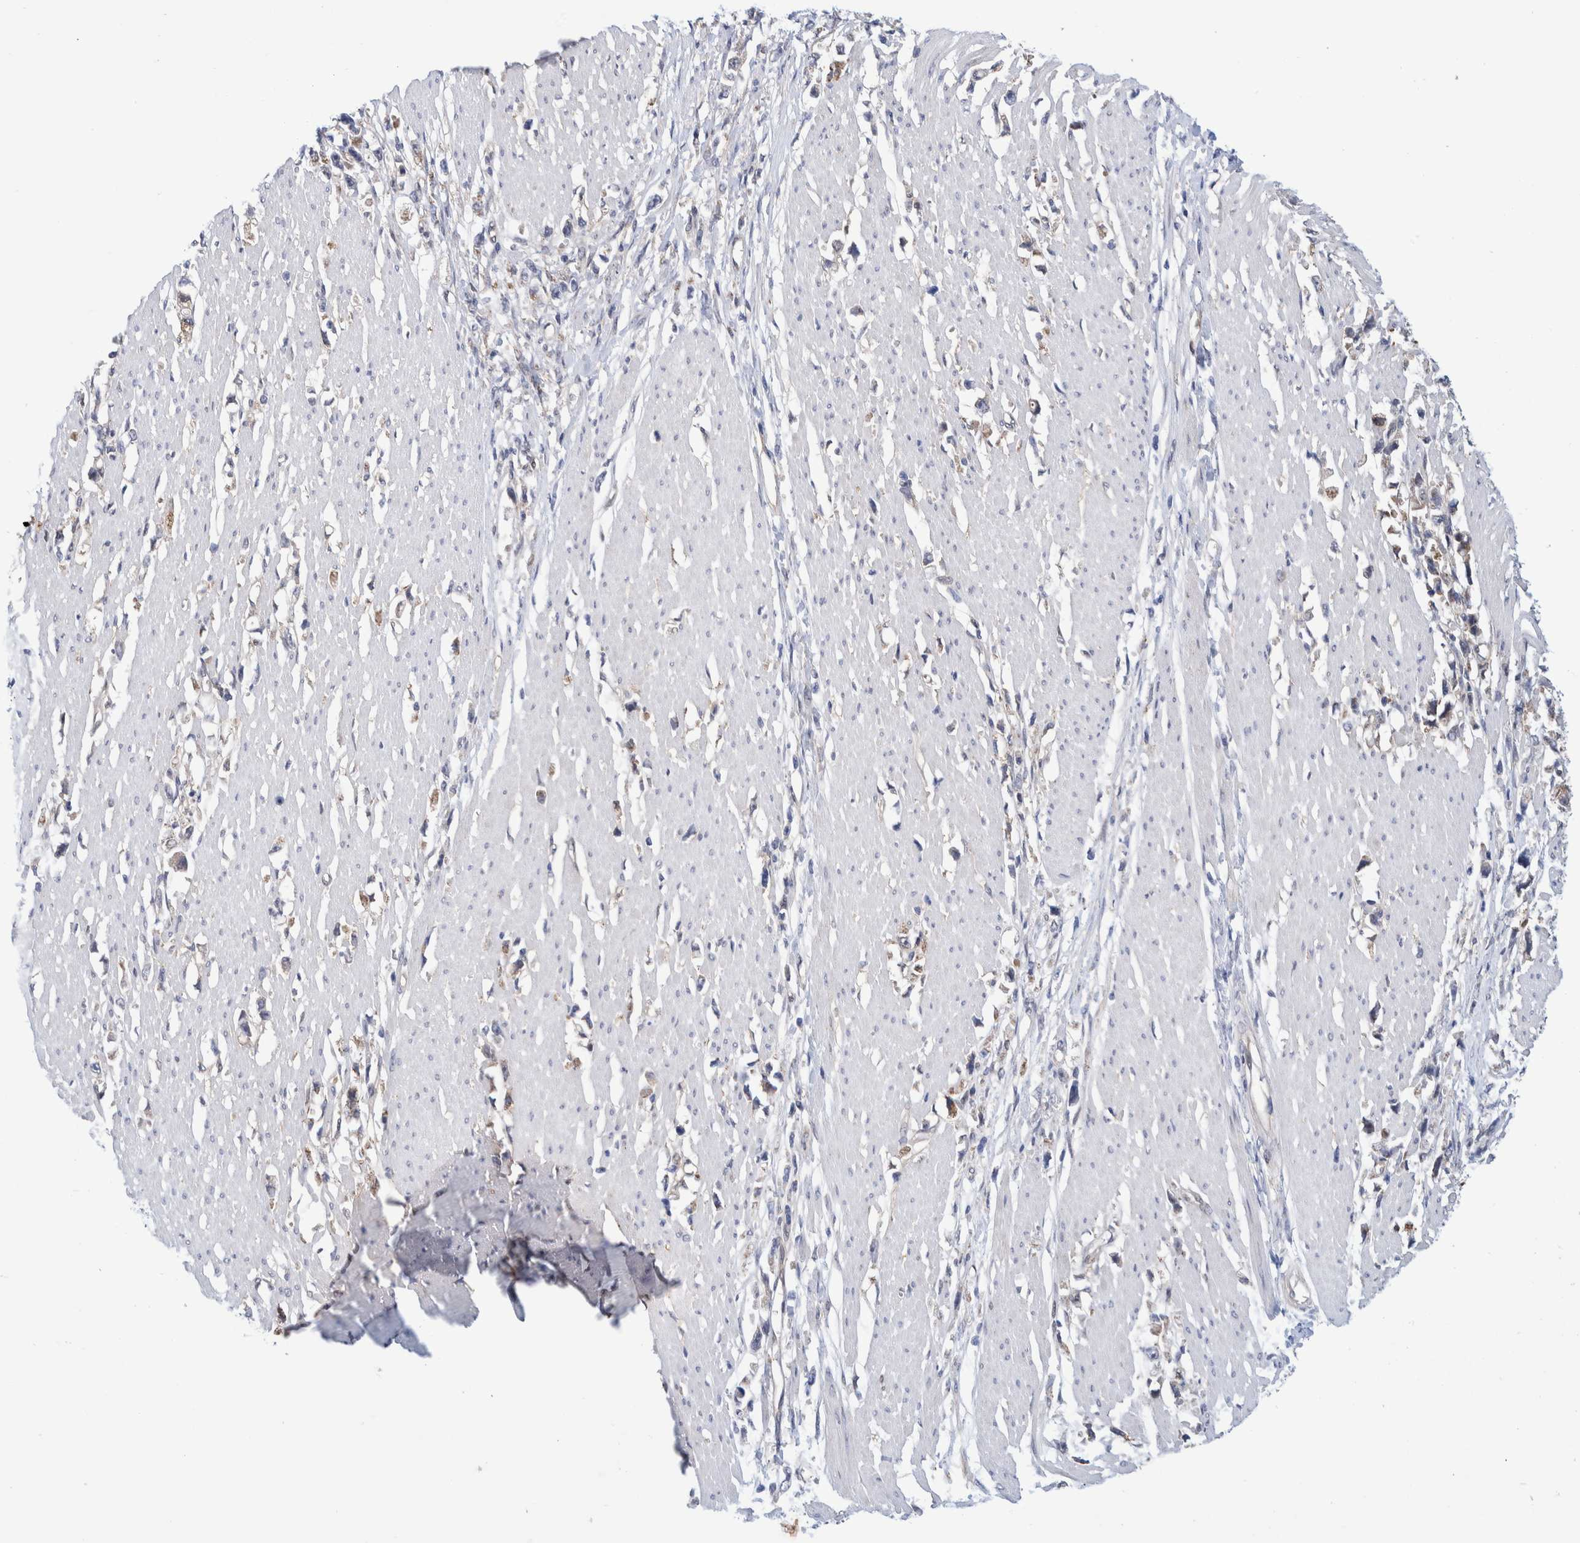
{"staining": {"intensity": "weak", "quantity": ">75%", "location": "cytoplasmic/membranous"}, "tissue": "stomach cancer", "cell_type": "Tumor cells", "image_type": "cancer", "snomed": [{"axis": "morphology", "description": "Adenocarcinoma, NOS"}, {"axis": "topography", "description": "Stomach"}], "caption": "Stomach adenocarcinoma tissue reveals weak cytoplasmic/membranous staining in approximately >75% of tumor cells, visualized by immunohistochemistry. (Brightfield microscopy of DAB IHC at high magnification).", "gene": "PFAS", "patient": {"sex": "female", "age": 59}}